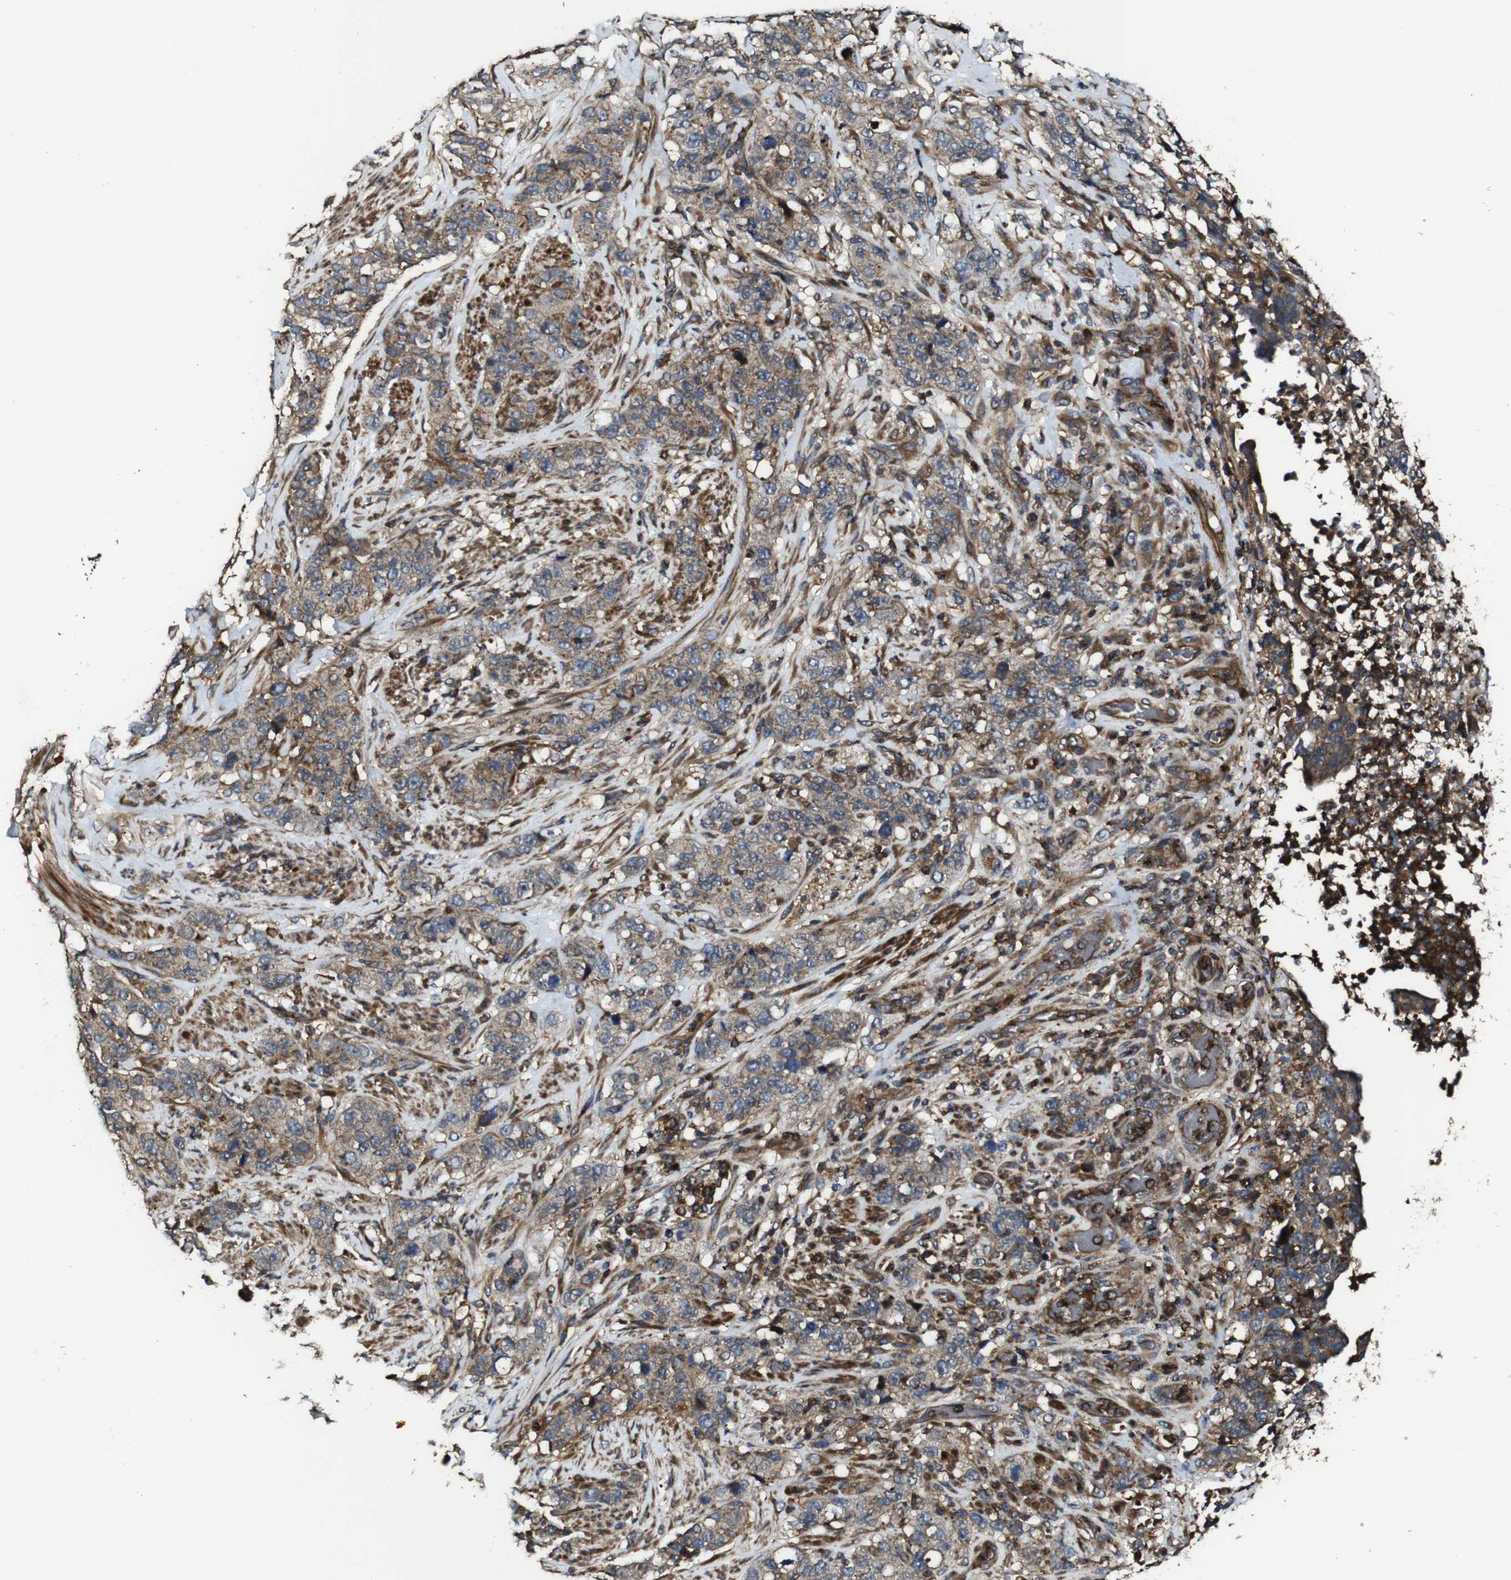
{"staining": {"intensity": "weak", "quantity": ">75%", "location": "cytoplasmic/membranous"}, "tissue": "stomach cancer", "cell_type": "Tumor cells", "image_type": "cancer", "snomed": [{"axis": "morphology", "description": "Adenocarcinoma, NOS"}, {"axis": "topography", "description": "Stomach"}], "caption": "The histopathology image displays a brown stain indicating the presence of a protein in the cytoplasmic/membranous of tumor cells in stomach adenocarcinoma.", "gene": "TNIK", "patient": {"sex": "male", "age": 48}}